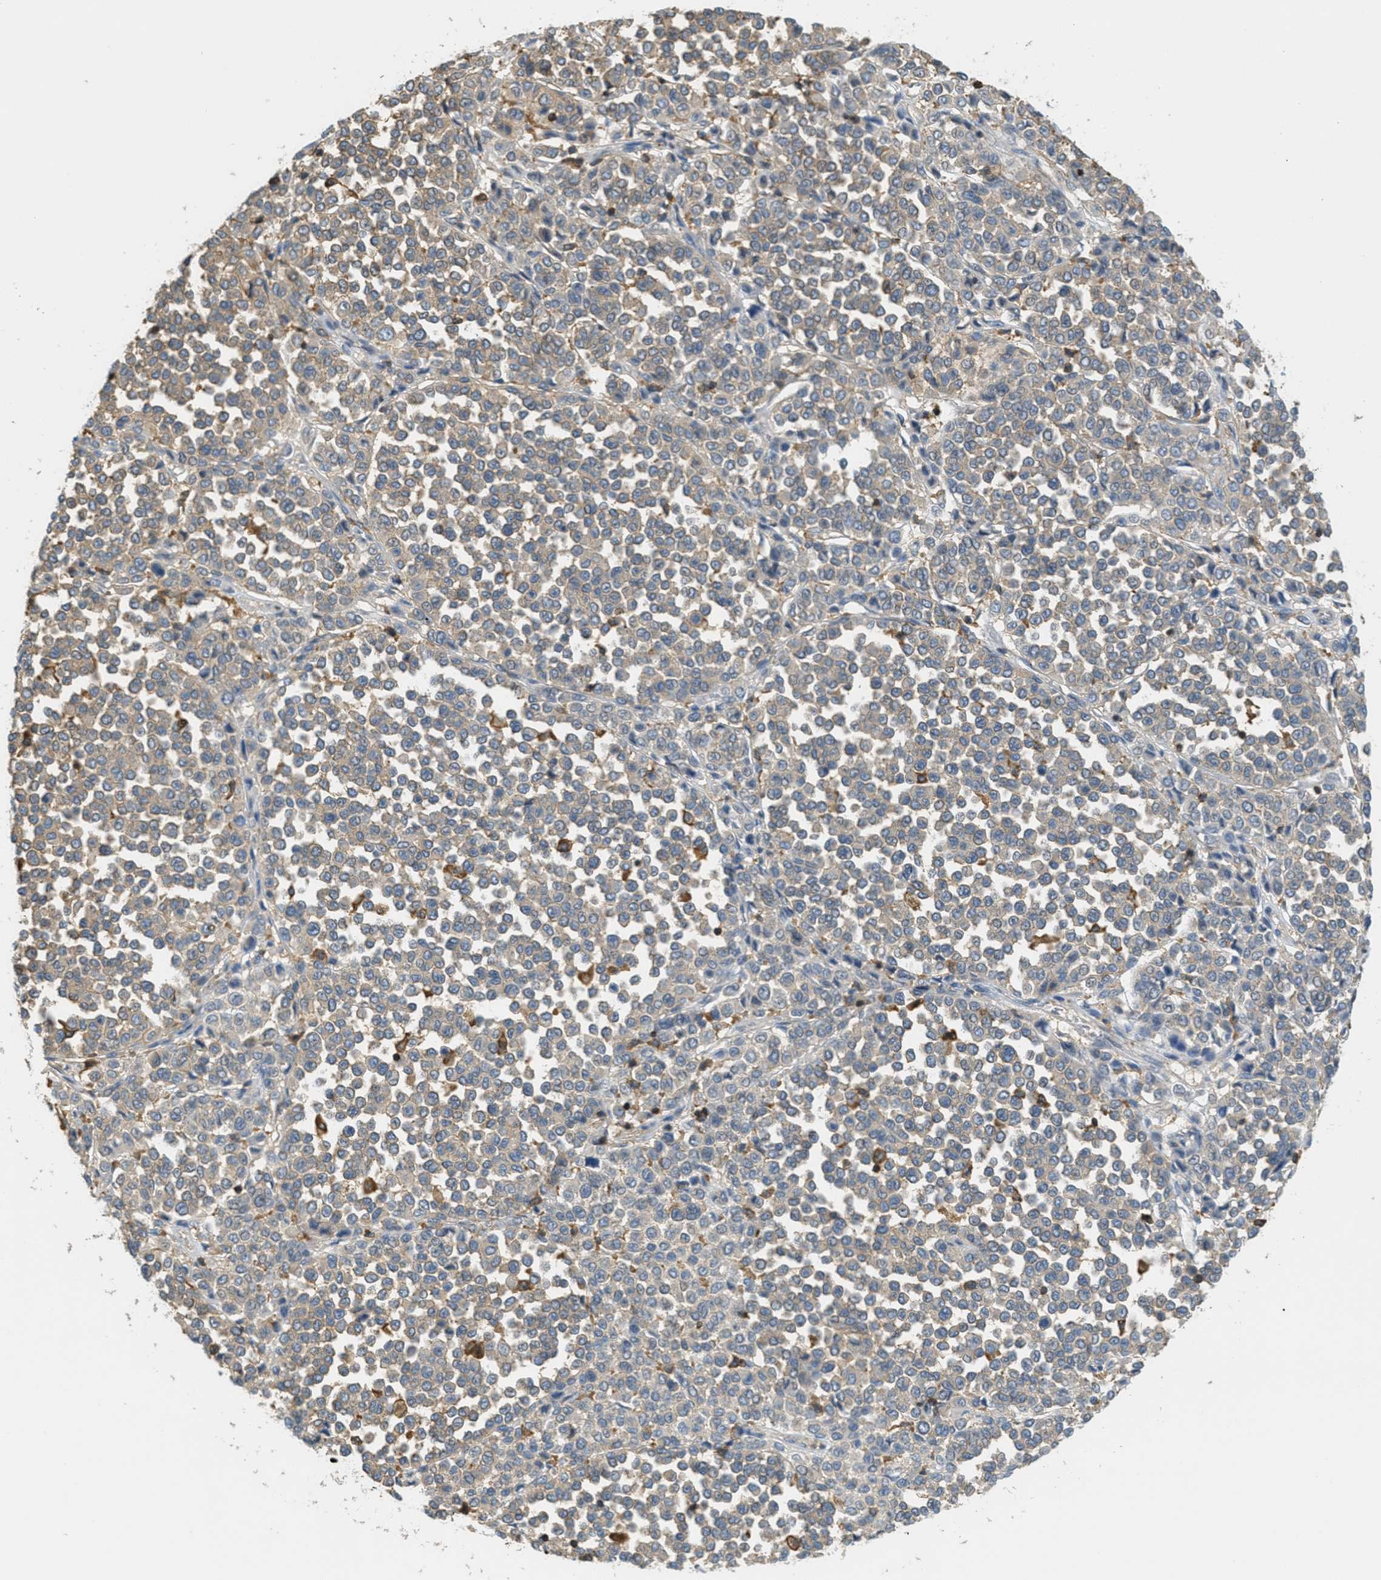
{"staining": {"intensity": "weak", "quantity": "<25%", "location": "cytoplasmic/membranous"}, "tissue": "melanoma", "cell_type": "Tumor cells", "image_type": "cancer", "snomed": [{"axis": "morphology", "description": "Malignant melanoma, Metastatic site"}, {"axis": "topography", "description": "Pancreas"}], "caption": "DAB immunohistochemical staining of melanoma displays no significant staining in tumor cells.", "gene": "GRIK2", "patient": {"sex": "female", "age": 30}}